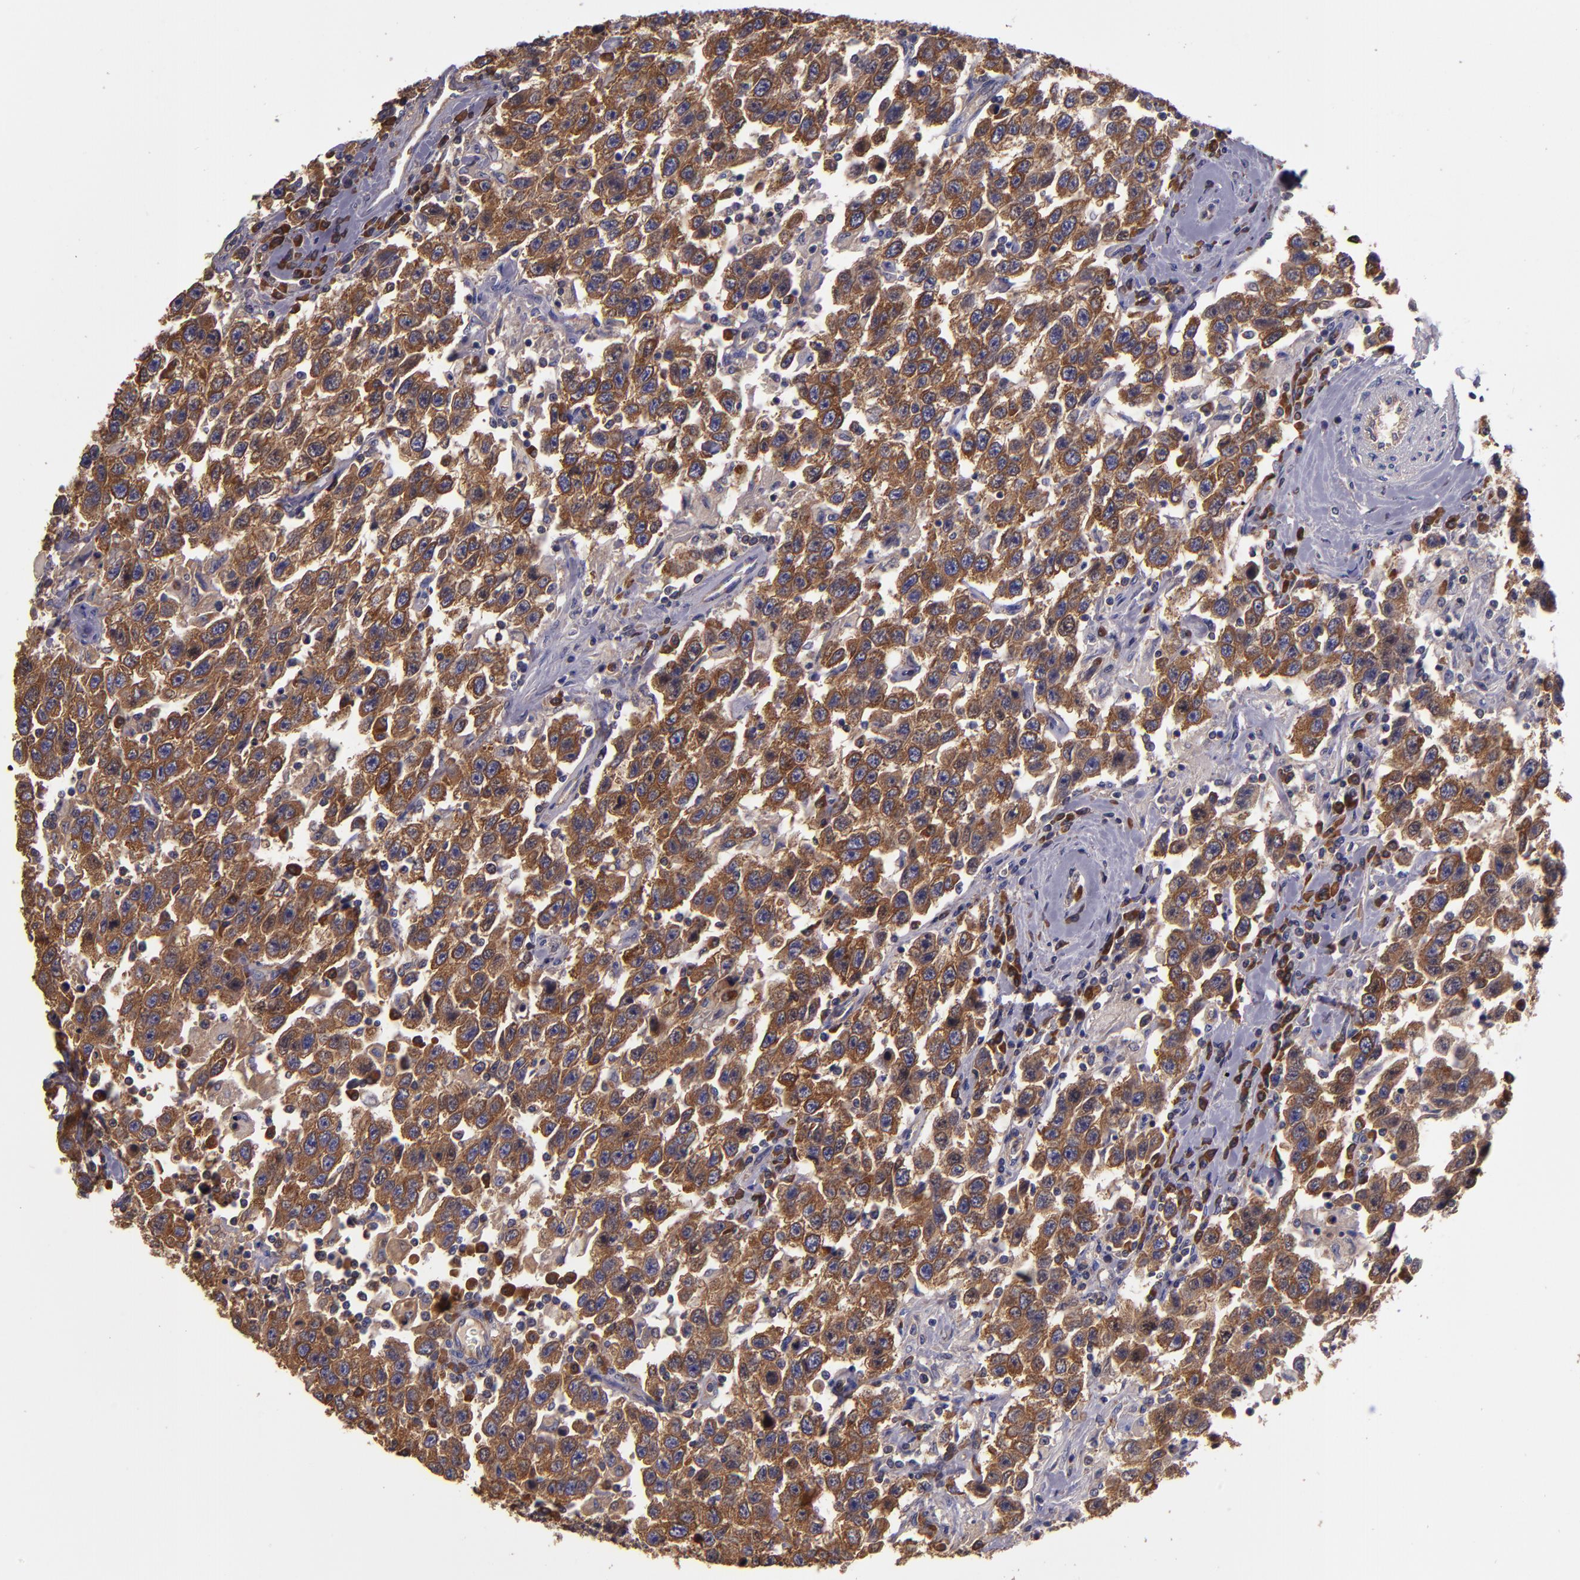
{"staining": {"intensity": "moderate", "quantity": ">75%", "location": "cytoplasmic/membranous"}, "tissue": "testis cancer", "cell_type": "Tumor cells", "image_type": "cancer", "snomed": [{"axis": "morphology", "description": "Seminoma, NOS"}, {"axis": "topography", "description": "Testis"}], "caption": "High-magnification brightfield microscopy of testis seminoma stained with DAB (3,3'-diaminobenzidine) (brown) and counterstained with hematoxylin (blue). tumor cells exhibit moderate cytoplasmic/membranous expression is identified in about>75% of cells.", "gene": "CARS1", "patient": {"sex": "male", "age": 41}}